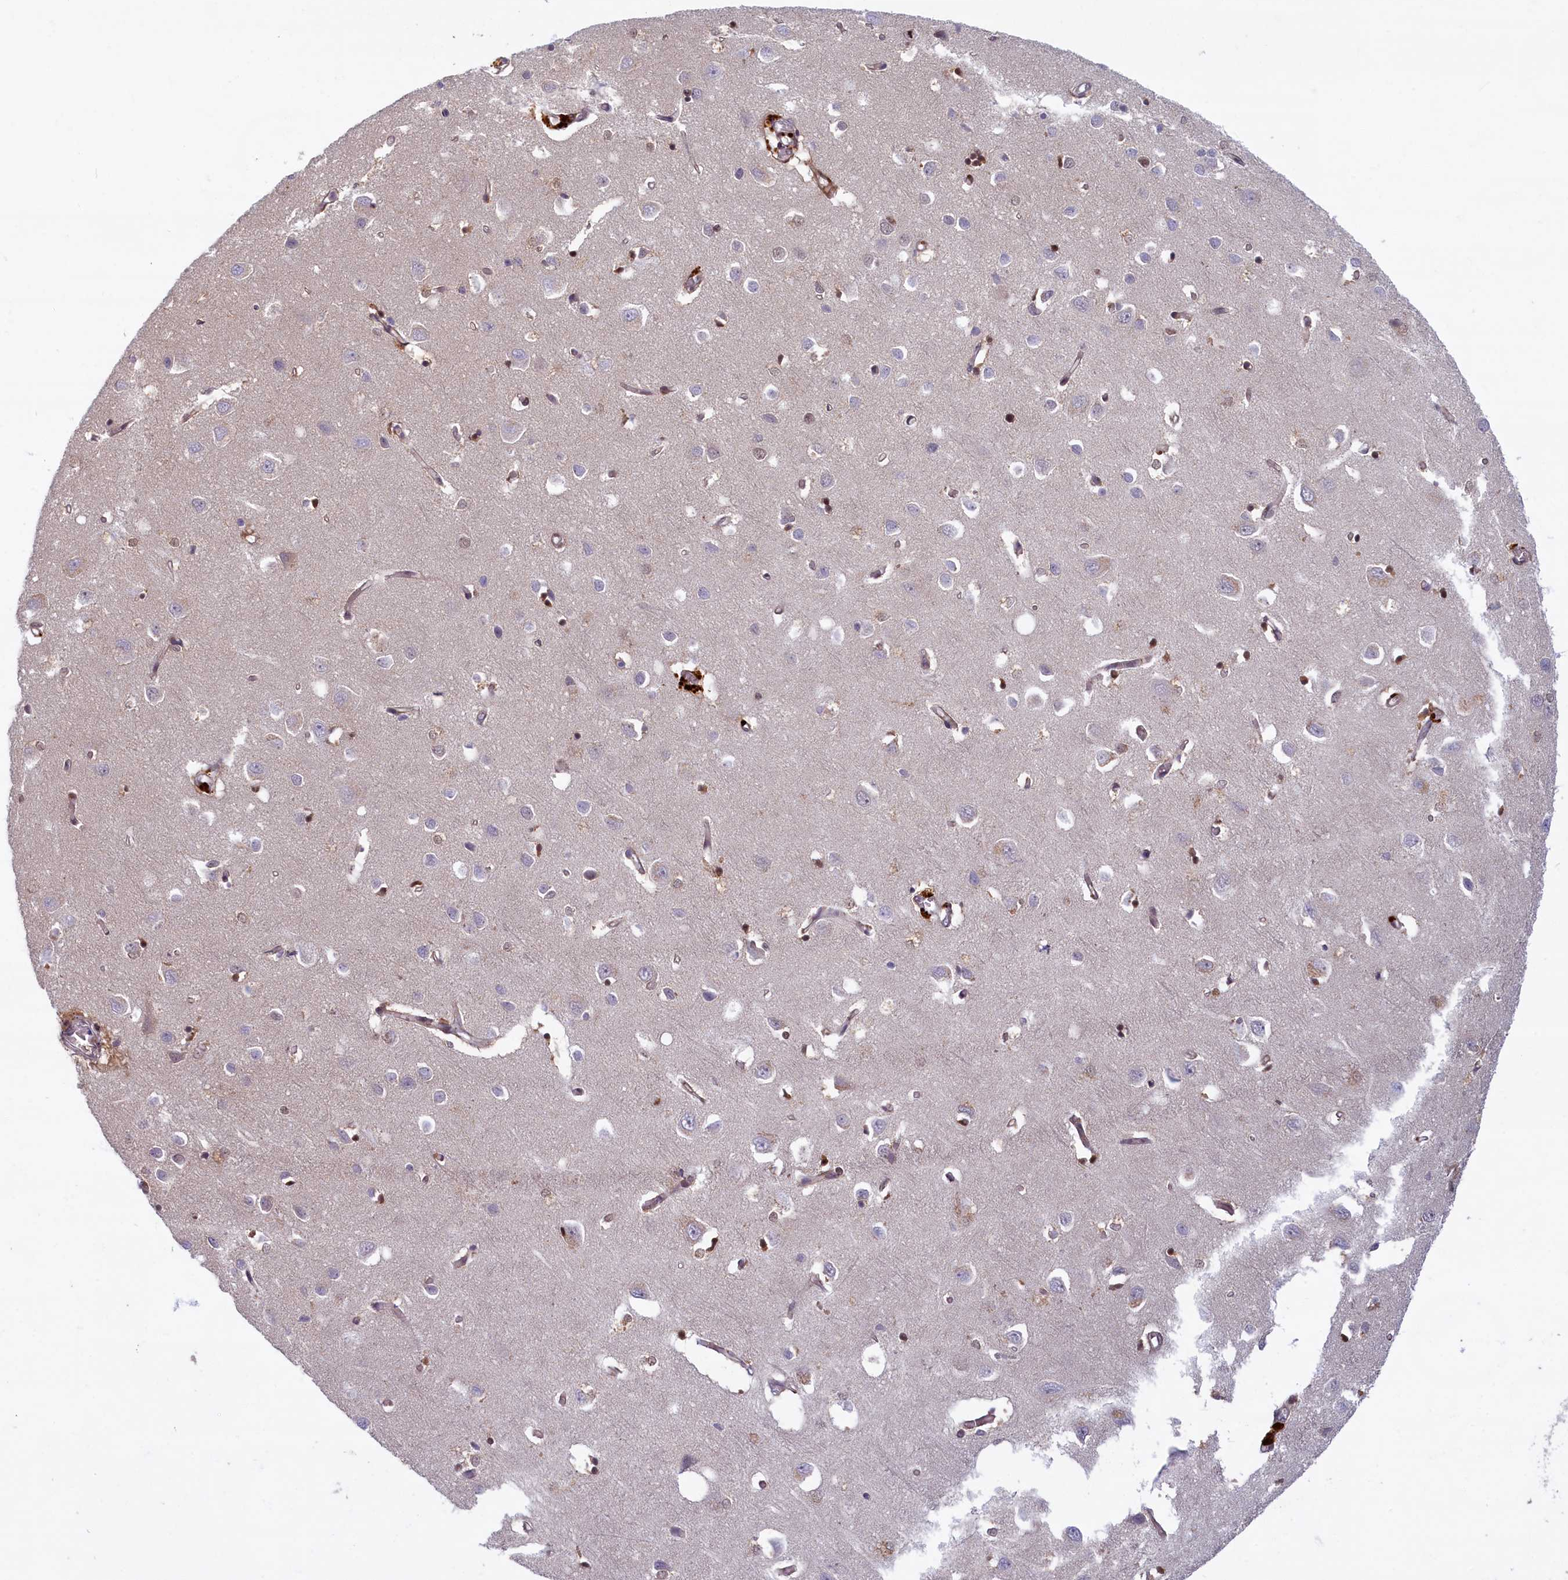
{"staining": {"intensity": "negative", "quantity": "none", "location": "none"}, "tissue": "cerebral cortex", "cell_type": "Endothelial cells", "image_type": "normal", "snomed": [{"axis": "morphology", "description": "Normal tissue, NOS"}, {"axis": "topography", "description": "Cerebral cortex"}], "caption": "This micrograph is of unremarkable cerebral cortex stained with IHC to label a protein in brown with the nuclei are counter-stained blue. There is no positivity in endothelial cells. (DAB (3,3'-diaminobenzidine) IHC with hematoxylin counter stain).", "gene": "FCSK", "patient": {"sex": "female", "age": 64}}